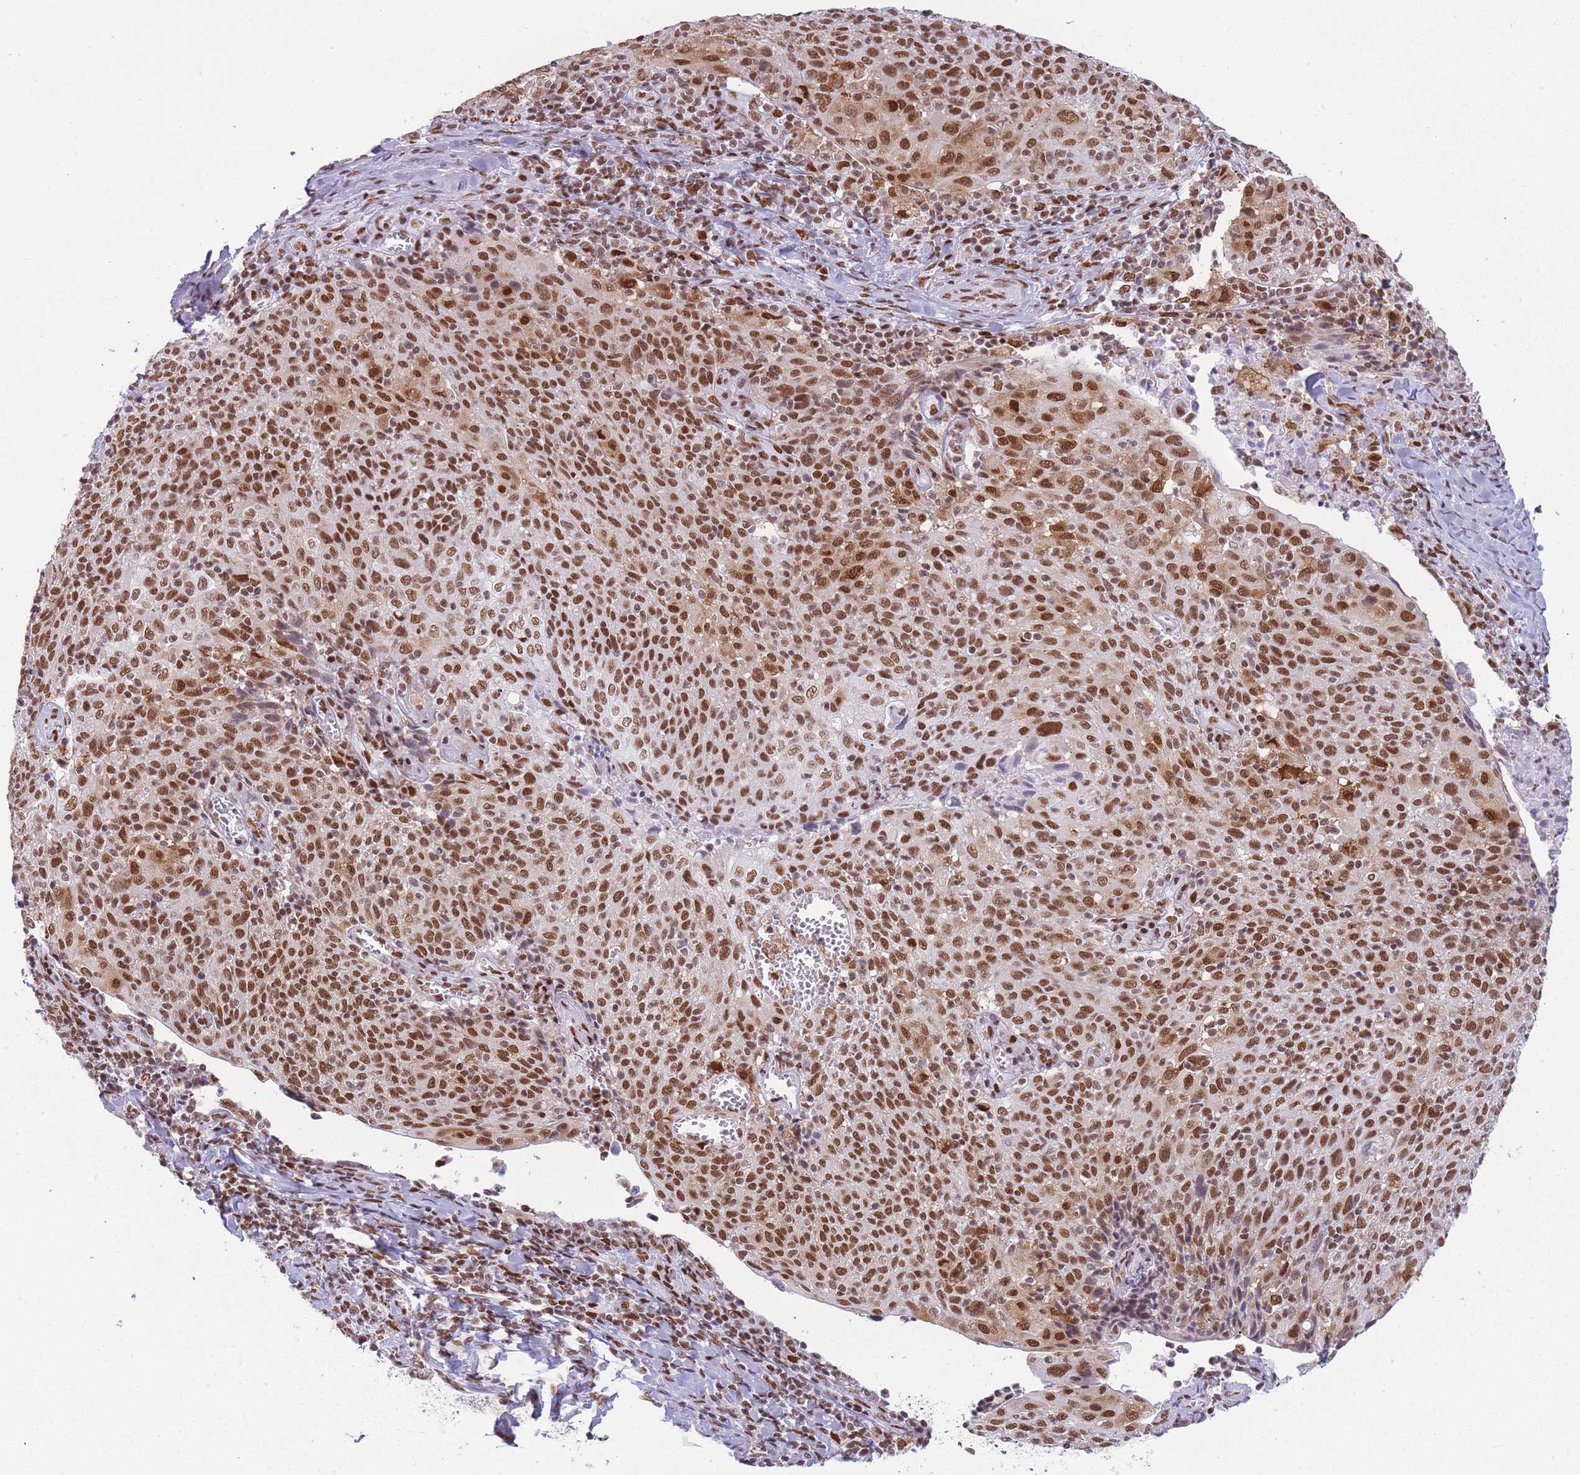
{"staining": {"intensity": "moderate", "quantity": ">75%", "location": "nuclear"}, "tissue": "cervical cancer", "cell_type": "Tumor cells", "image_type": "cancer", "snomed": [{"axis": "morphology", "description": "Squamous cell carcinoma, NOS"}, {"axis": "topography", "description": "Cervix"}], "caption": "Cervical squamous cell carcinoma tissue demonstrates moderate nuclear staining in about >75% of tumor cells, visualized by immunohistochemistry.", "gene": "HNRNPUL1", "patient": {"sex": "female", "age": 52}}